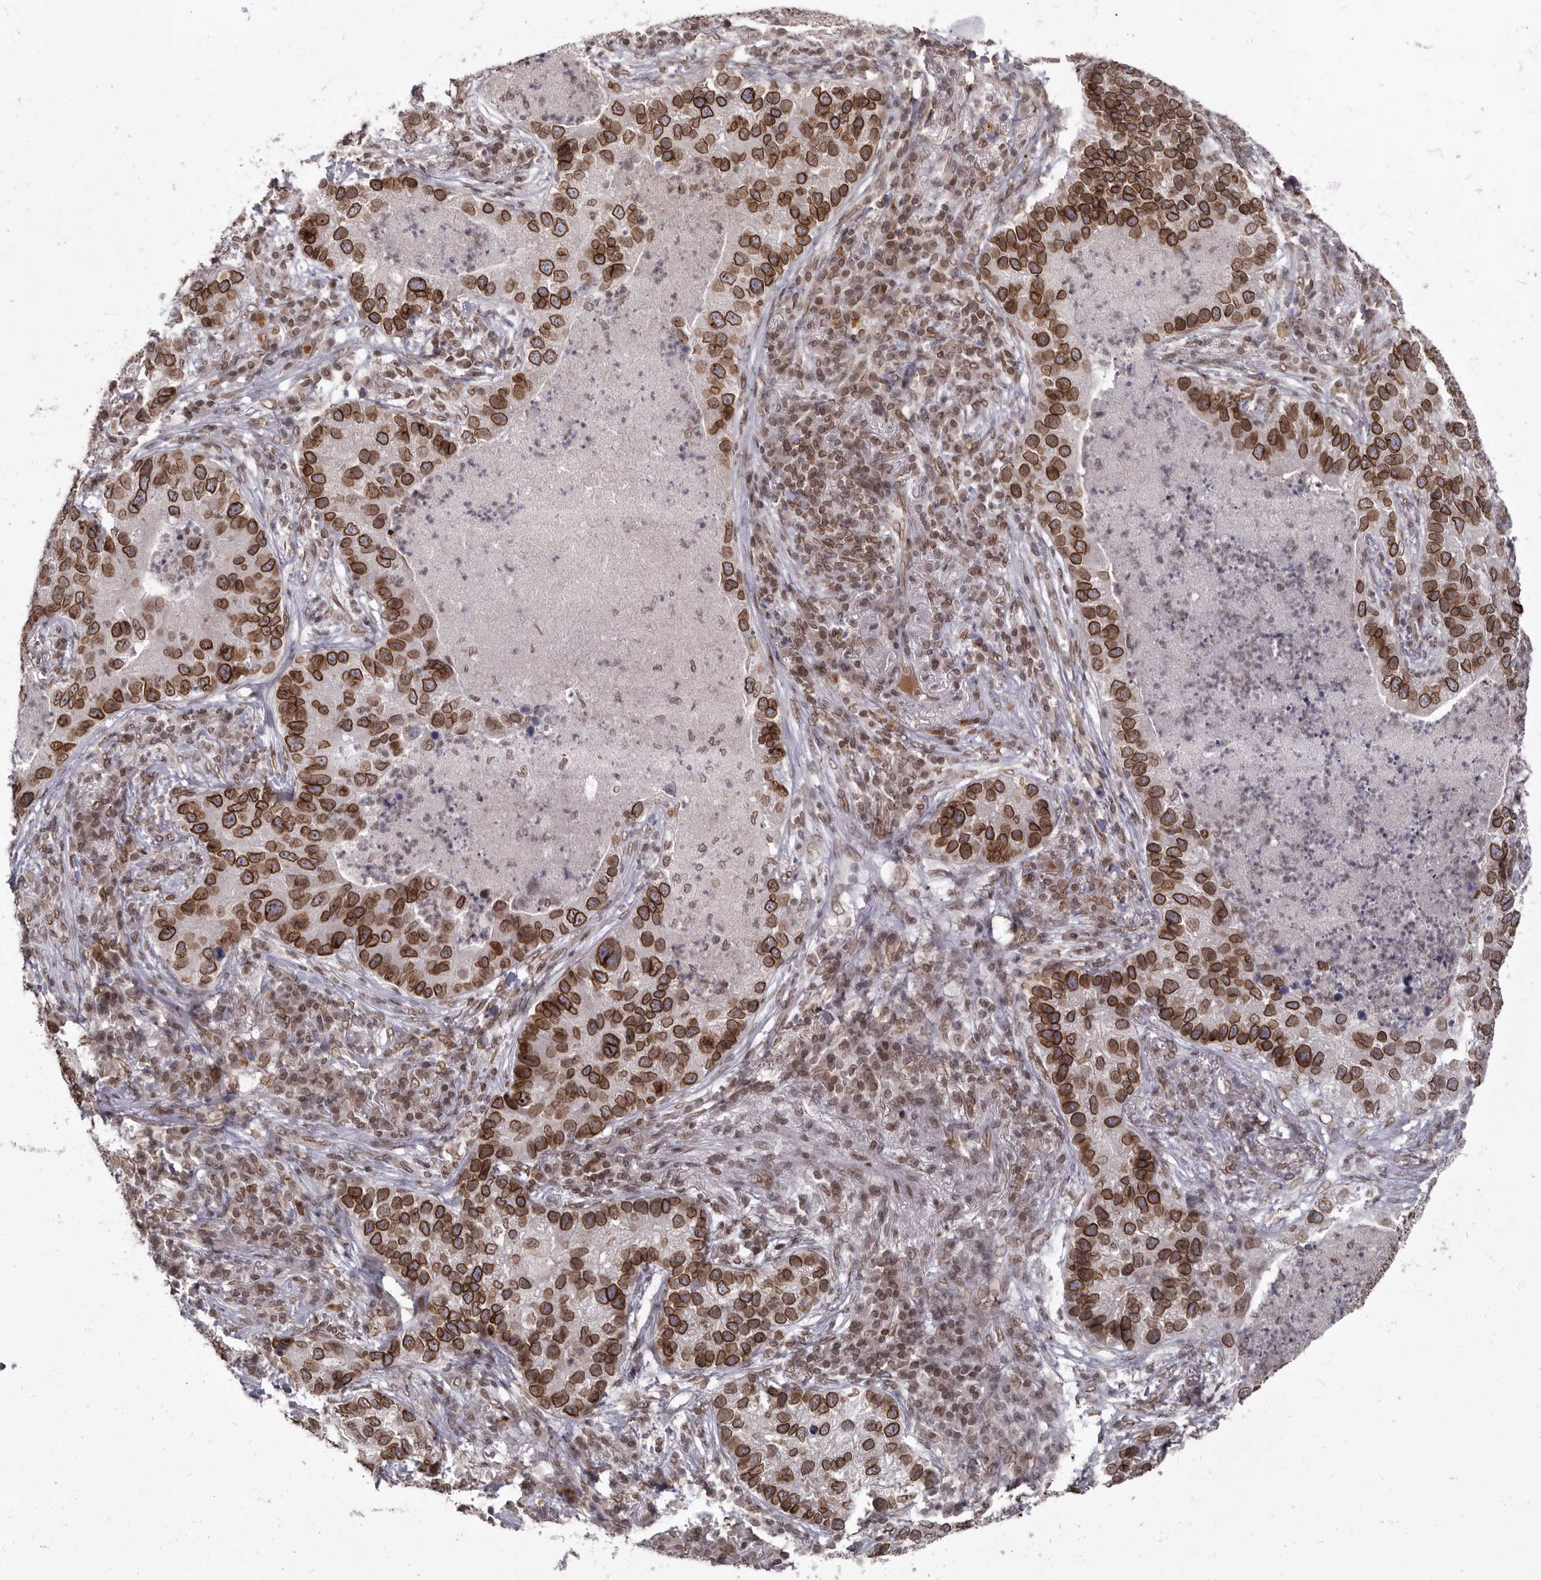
{"staining": {"intensity": "strong", "quantity": ">75%", "location": "cytoplasmic/membranous,nuclear"}, "tissue": "lung cancer", "cell_type": "Tumor cells", "image_type": "cancer", "snomed": [{"axis": "morphology", "description": "Normal tissue, NOS"}, {"axis": "morphology", "description": "Adenocarcinoma, NOS"}, {"axis": "topography", "description": "Bronchus"}, {"axis": "topography", "description": "Lung"}], "caption": "Immunohistochemistry (IHC) micrograph of neoplastic tissue: human lung adenocarcinoma stained using immunohistochemistry exhibits high levels of strong protein expression localized specifically in the cytoplasmic/membranous and nuclear of tumor cells, appearing as a cytoplasmic/membranous and nuclear brown color.", "gene": "NUP153", "patient": {"sex": "male", "age": 54}}